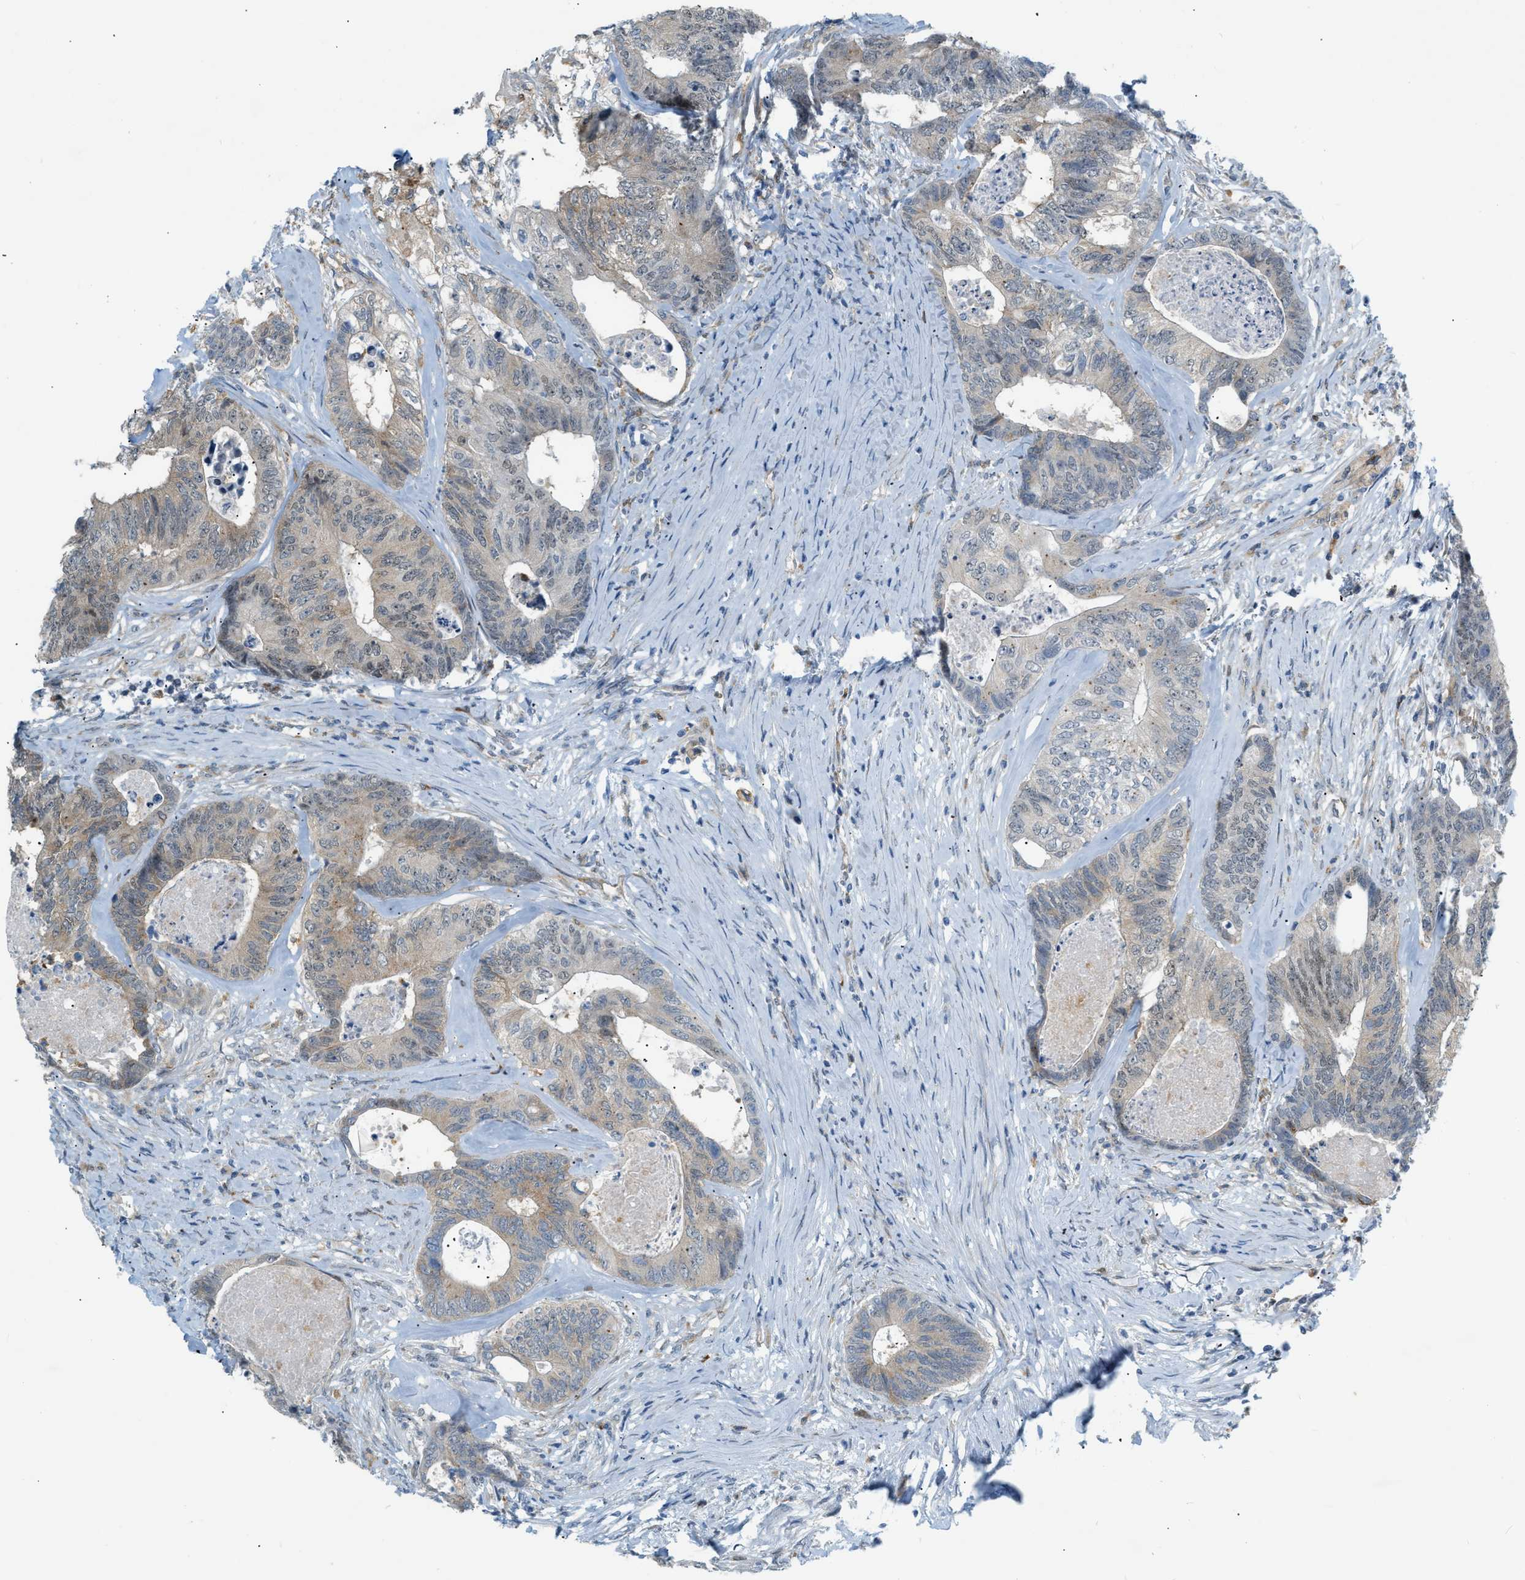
{"staining": {"intensity": "moderate", "quantity": ">75%", "location": "cytoplasmic/membranous"}, "tissue": "colorectal cancer", "cell_type": "Tumor cells", "image_type": "cancer", "snomed": [{"axis": "morphology", "description": "Adenocarcinoma, NOS"}, {"axis": "topography", "description": "Colon"}], "caption": "Immunohistochemistry (IHC) image of adenocarcinoma (colorectal) stained for a protein (brown), which reveals medium levels of moderate cytoplasmic/membranous expression in about >75% of tumor cells.", "gene": "ZNF408", "patient": {"sex": "female", "age": 67}}